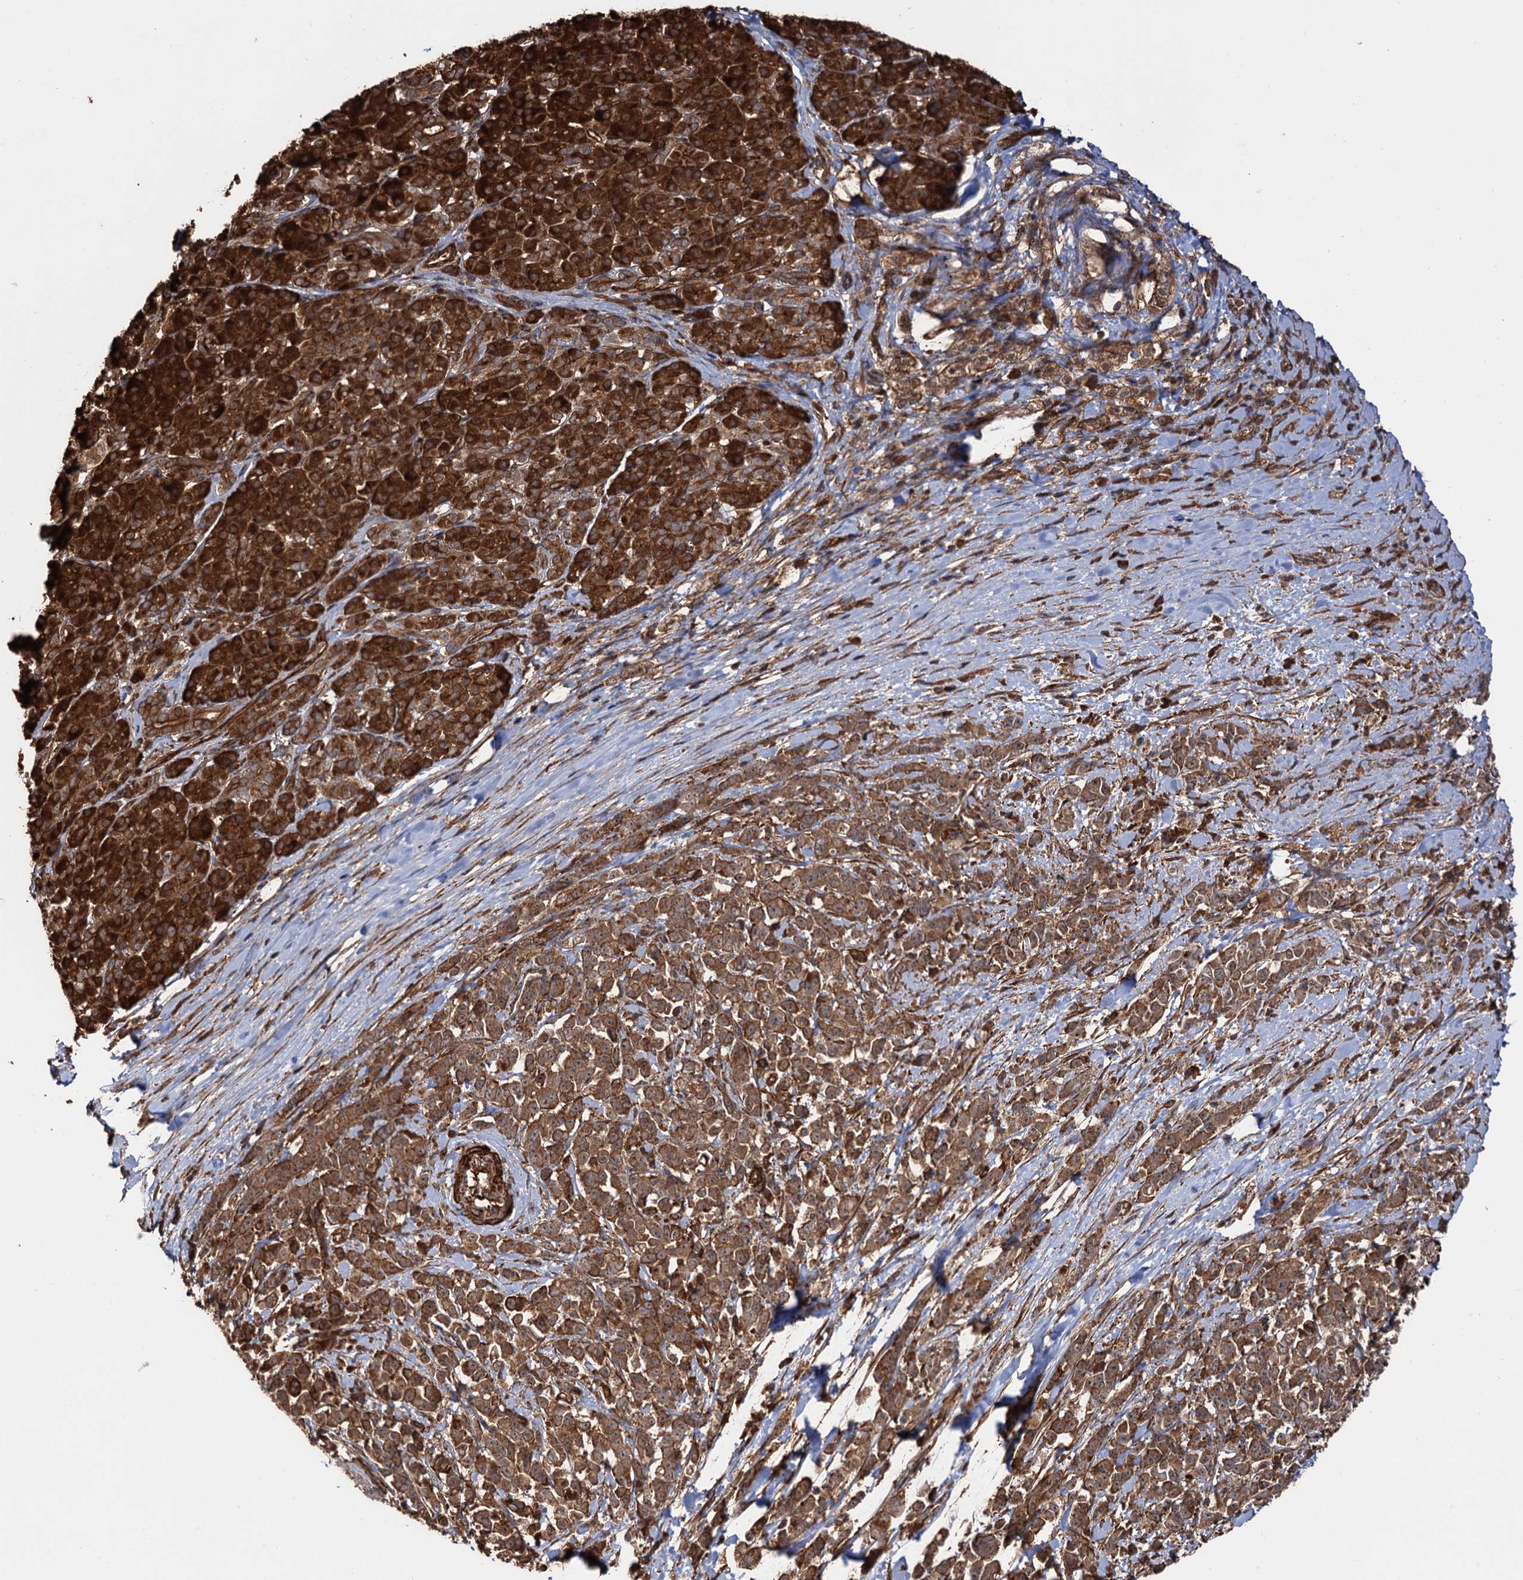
{"staining": {"intensity": "moderate", "quantity": ">75%", "location": "cytoplasmic/membranous"}, "tissue": "pancreatic cancer", "cell_type": "Tumor cells", "image_type": "cancer", "snomed": [{"axis": "morphology", "description": "Normal tissue, NOS"}, {"axis": "morphology", "description": "Adenocarcinoma, NOS"}, {"axis": "topography", "description": "Pancreas"}], "caption": "Immunohistochemical staining of pancreatic adenocarcinoma reveals medium levels of moderate cytoplasmic/membranous protein positivity in about >75% of tumor cells.", "gene": "ATP8B4", "patient": {"sex": "female", "age": 64}}